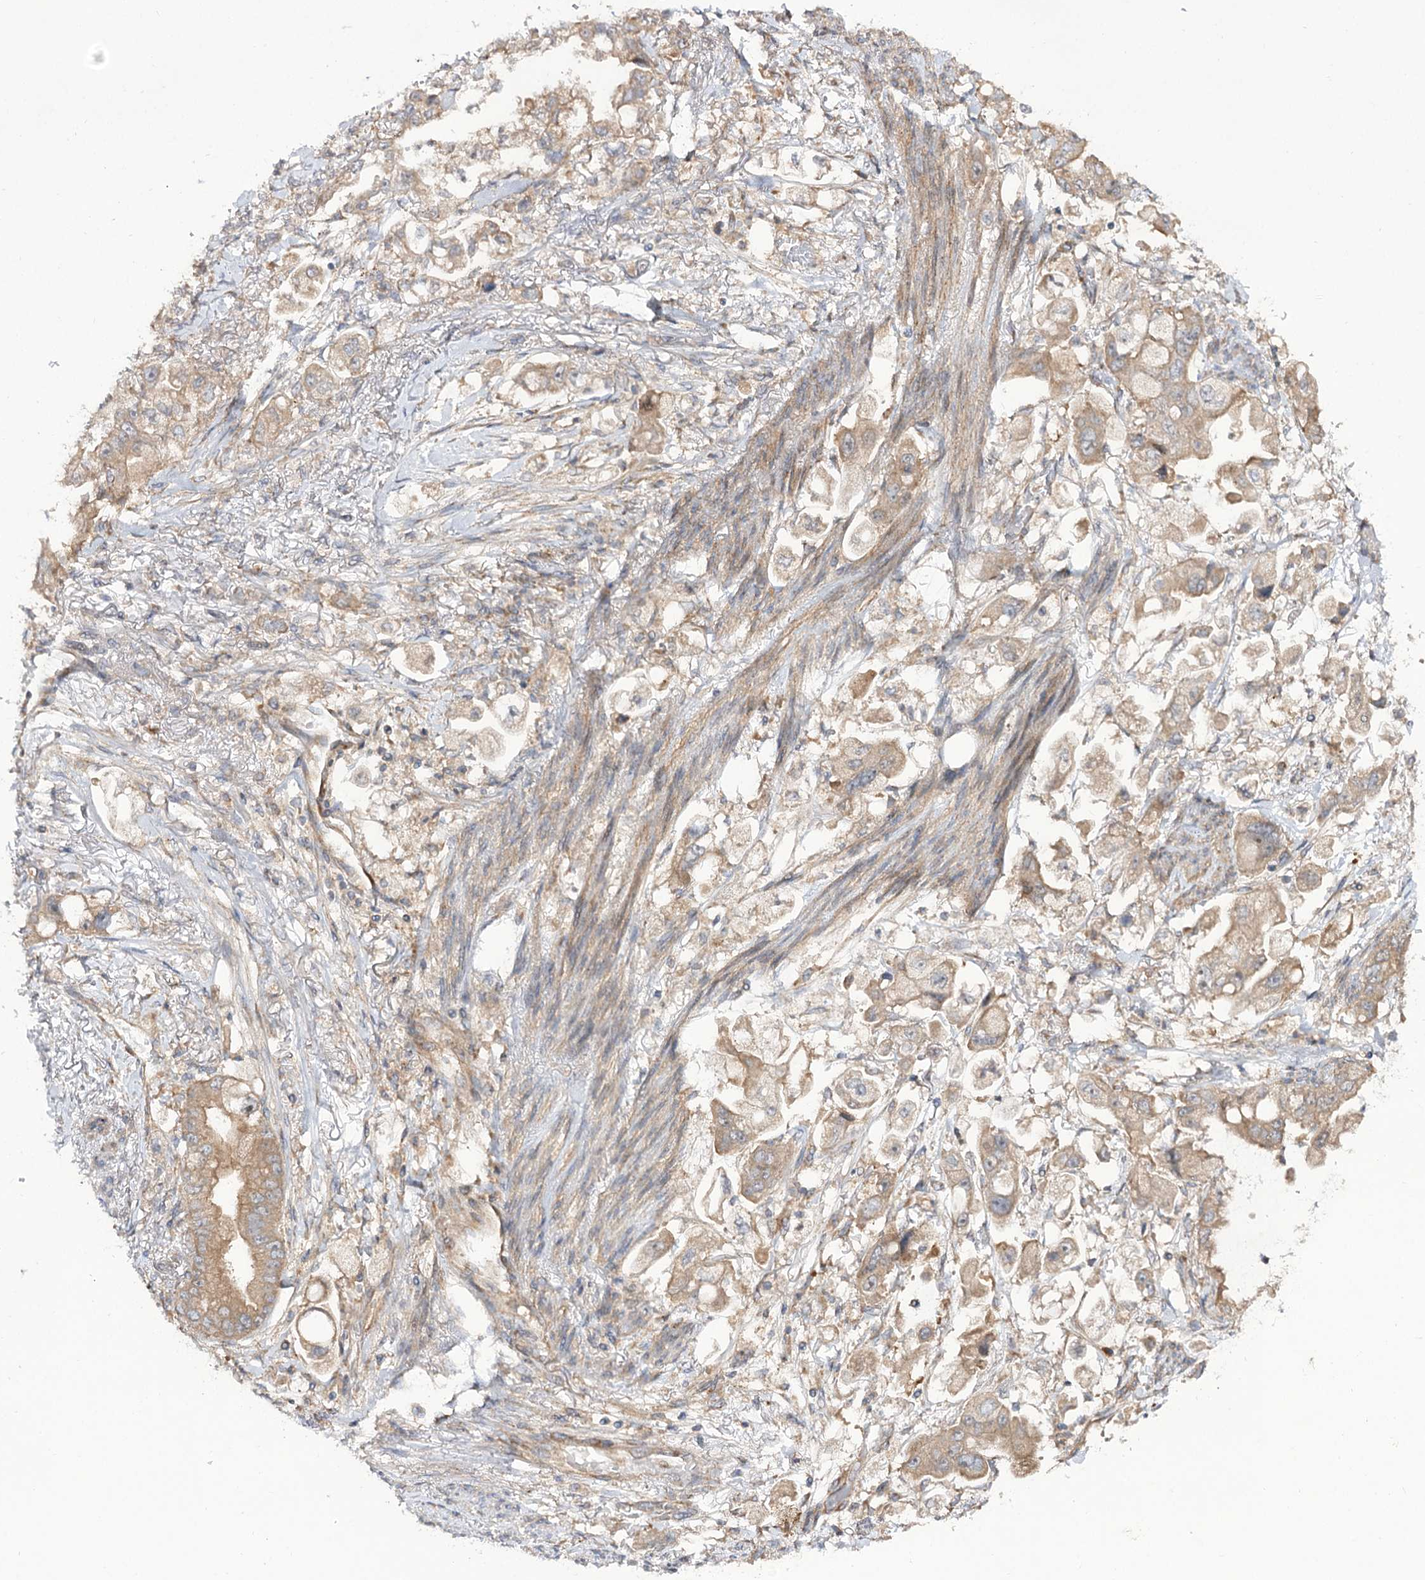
{"staining": {"intensity": "moderate", "quantity": ">75%", "location": "cytoplasmic/membranous"}, "tissue": "stomach cancer", "cell_type": "Tumor cells", "image_type": "cancer", "snomed": [{"axis": "morphology", "description": "Adenocarcinoma, NOS"}, {"axis": "topography", "description": "Stomach"}], "caption": "Immunohistochemistry staining of adenocarcinoma (stomach), which exhibits medium levels of moderate cytoplasmic/membranous expression in approximately >75% of tumor cells indicating moderate cytoplasmic/membranous protein positivity. The staining was performed using DAB (brown) for protein detection and nuclei were counterstained in hematoxylin (blue).", "gene": "C11orf80", "patient": {"sex": "male", "age": 62}}